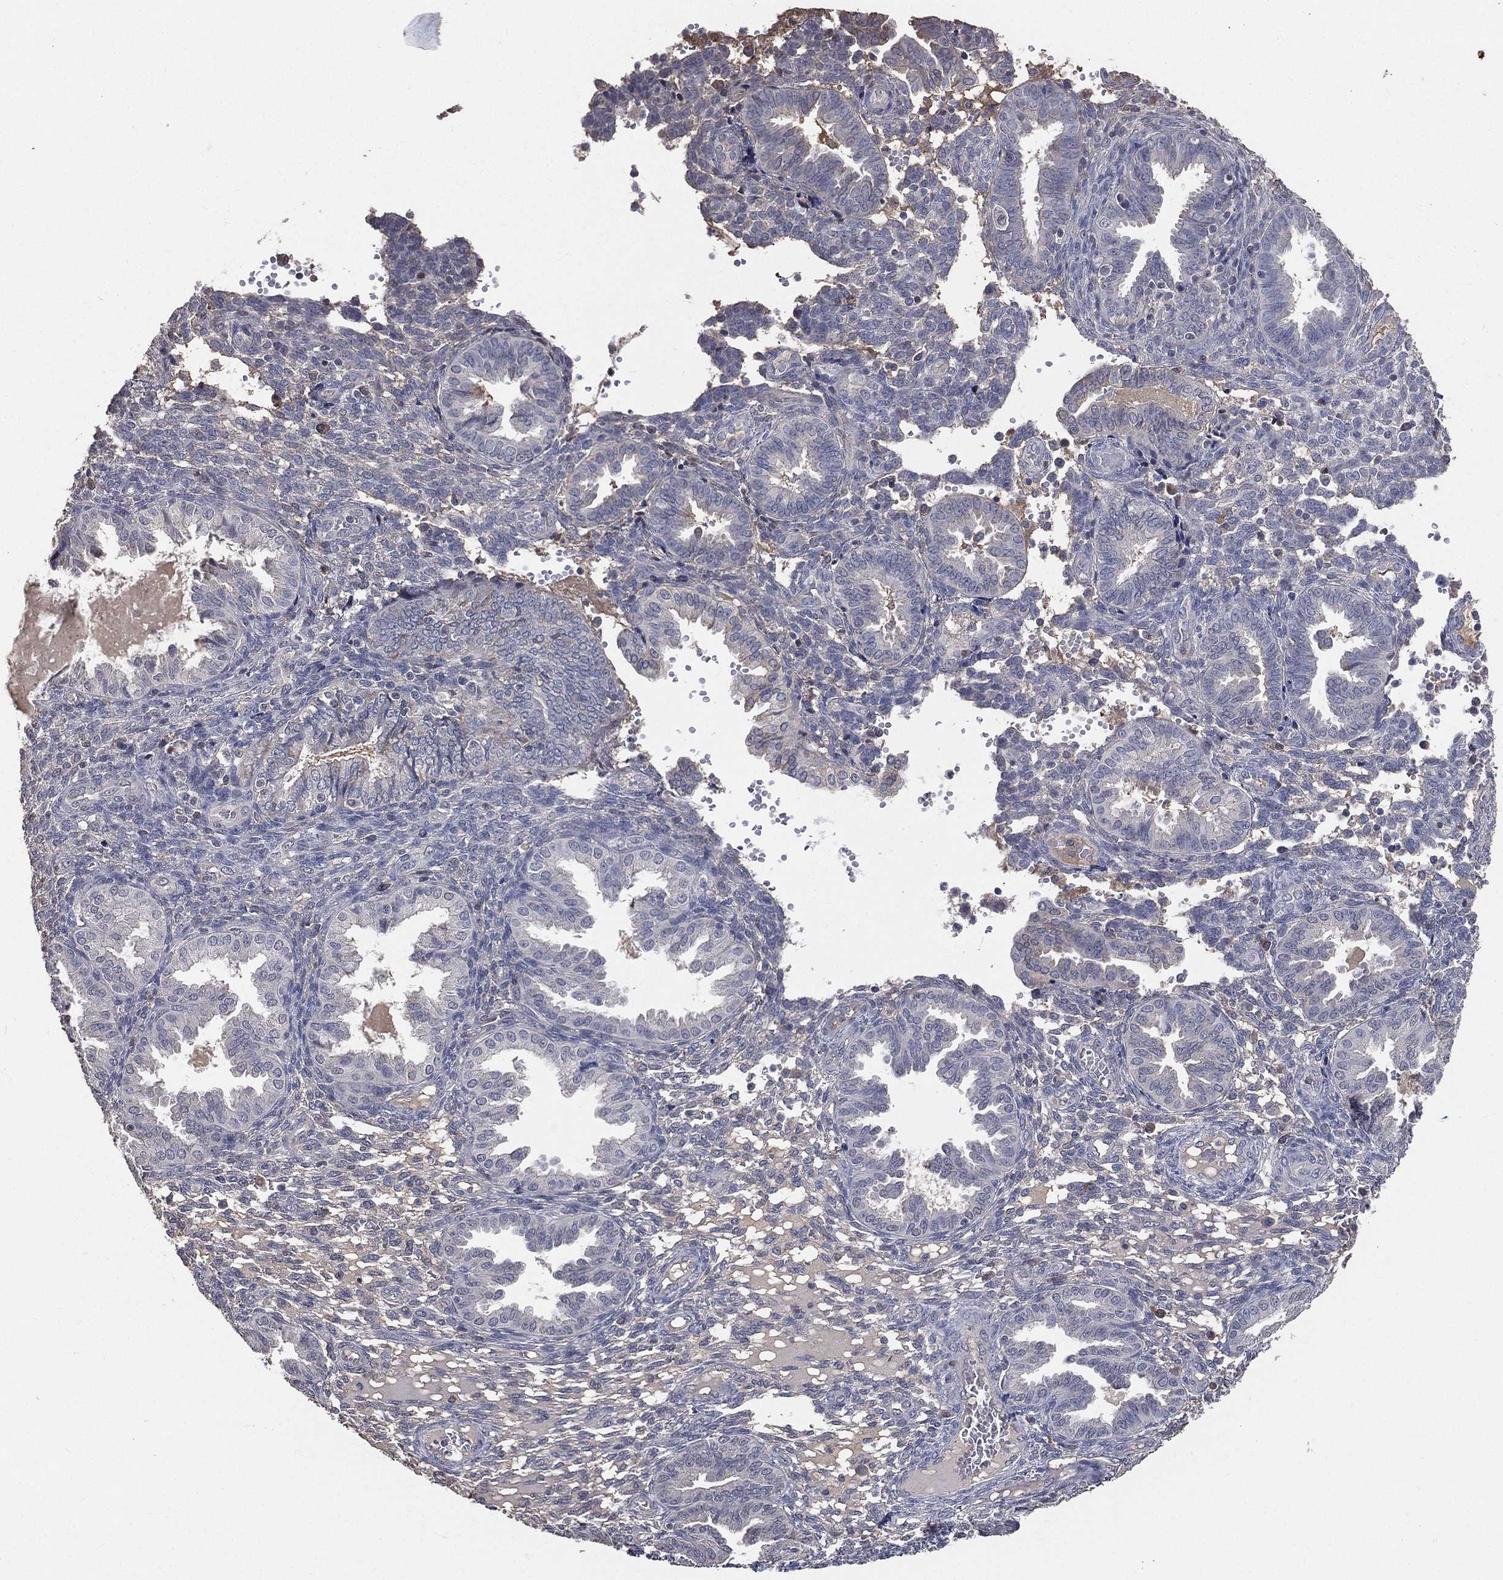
{"staining": {"intensity": "negative", "quantity": "none", "location": "none"}, "tissue": "endometrium", "cell_type": "Cells in endometrial stroma", "image_type": "normal", "snomed": [{"axis": "morphology", "description": "Normal tissue, NOS"}, {"axis": "topography", "description": "Endometrium"}], "caption": "High magnification brightfield microscopy of normal endometrium stained with DAB (3,3'-diaminobenzidine) (brown) and counterstained with hematoxylin (blue): cells in endometrial stroma show no significant expression. (Stains: DAB immunohistochemistry with hematoxylin counter stain, Microscopy: brightfield microscopy at high magnification).", "gene": "SNAP25", "patient": {"sex": "female", "age": 42}}